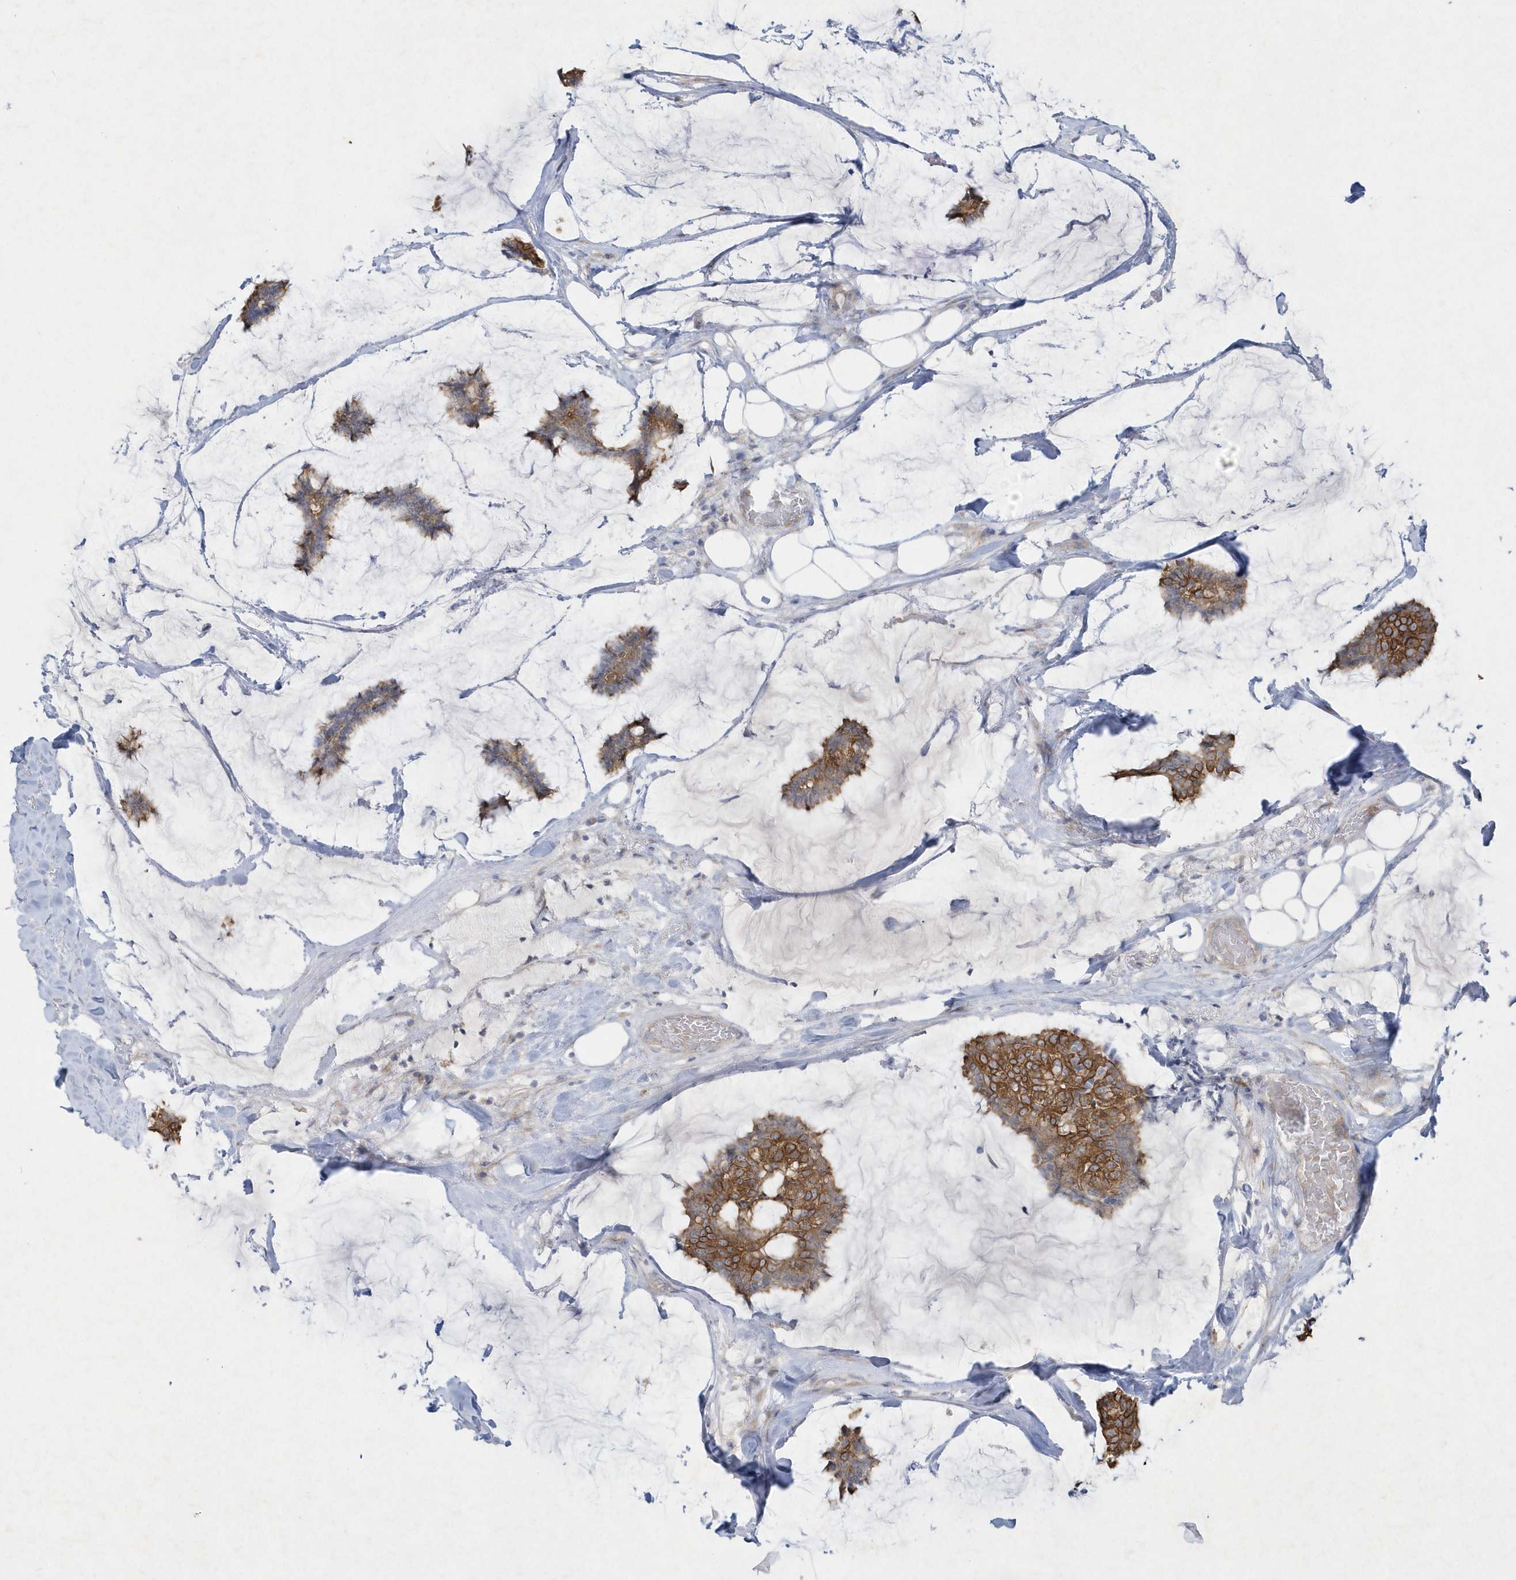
{"staining": {"intensity": "moderate", "quantity": ">75%", "location": "cytoplasmic/membranous"}, "tissue": "breast cancer", "cell_type": "Tumor cells", "image_type": "cancer", "snomed": [{"axis": "morphology", "description": "Duct carcinoma"}, {"axis": "topography", "description": "Breast"}], "caption": "Immunohistochemistry (IHC) image of neoplastic tissue: human infiltrating ductal carcinoma (breast) stained using IHC shows medium levels of moderate protein expression localized specifically in the cytoplasmic/membranous of tumor cells, appearing as a cytoplasmic/membranous brown color.", "gene": "LARS1", "patient": {"sex": "female", "age": 93}}